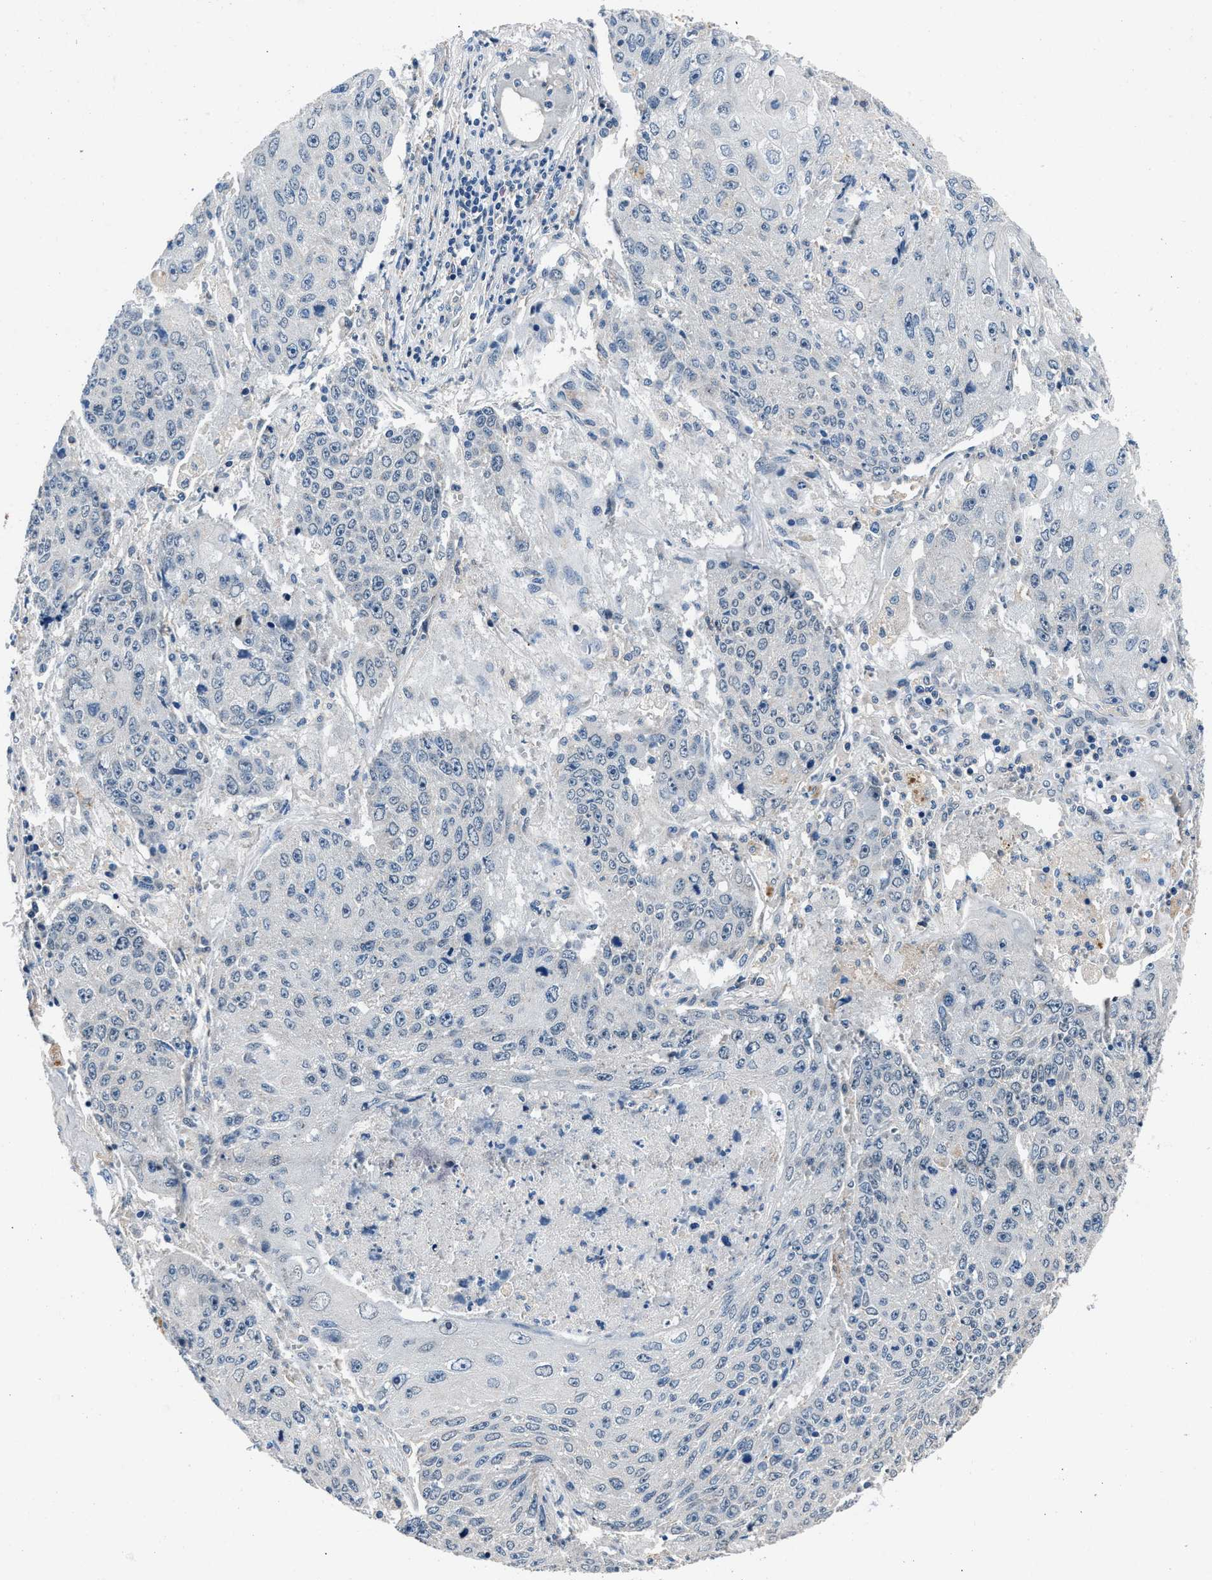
{"staining": {"intensity": "negative", "quantity": "none", "location": "none"}, "tissue": "lung cancer", "cell_type": "Tumor cells", "image_type": "cancer", "snomed": [{"axis": "morphology", "description": "Squamous cell carcinoma, NOS"}, {"axis": "topography", "description": "Lung"}], "caption": "Lung cancer (squamous cell carcinoma) was stained to show a protein in brown. There is no significant staining in tumor cells.", "gene": "DENND6B", "patient": {"sex": "male", "age": 61}}